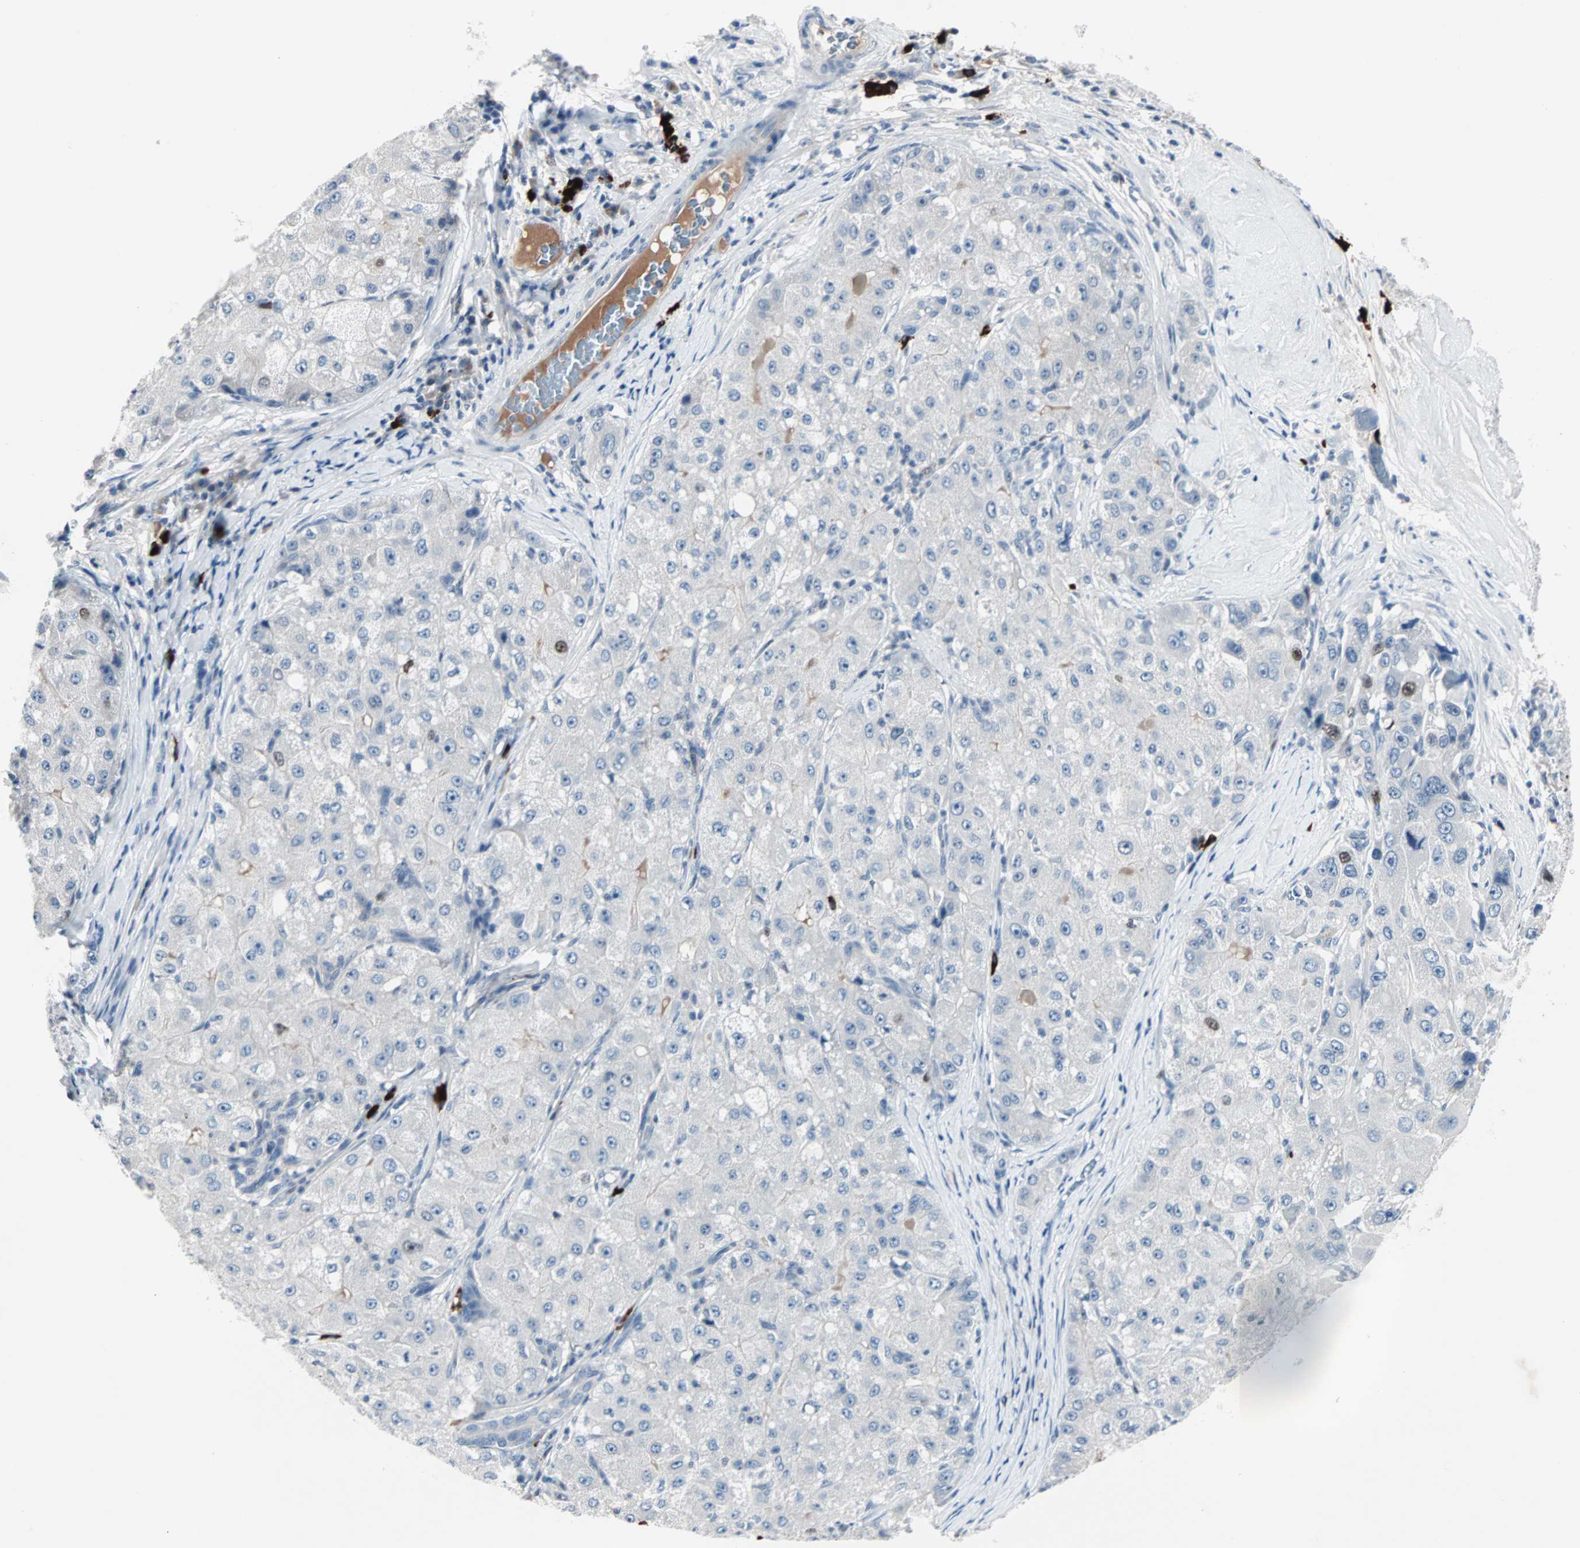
{"staining": {"intensity": "moderate", "quantity": "<25%", "location": "nuclear"}, "tissue": "liver cancer", "cell_type": "Tumor cells", "image_type": "cancer", "snomed": [{"axis": "morphology", "description": "Carcinoma, Hepatocellular, NOS"}, {"axis": "topography", "description": "Liver"}], "caption": "Brown immunohistochemical staining in human liver hepatocellular carcinoma displays moderate nuclear staining in approximately <25% of tumor cells.", "gene": "CCNE2", "patient": {"sex": "male", "age": 80}}